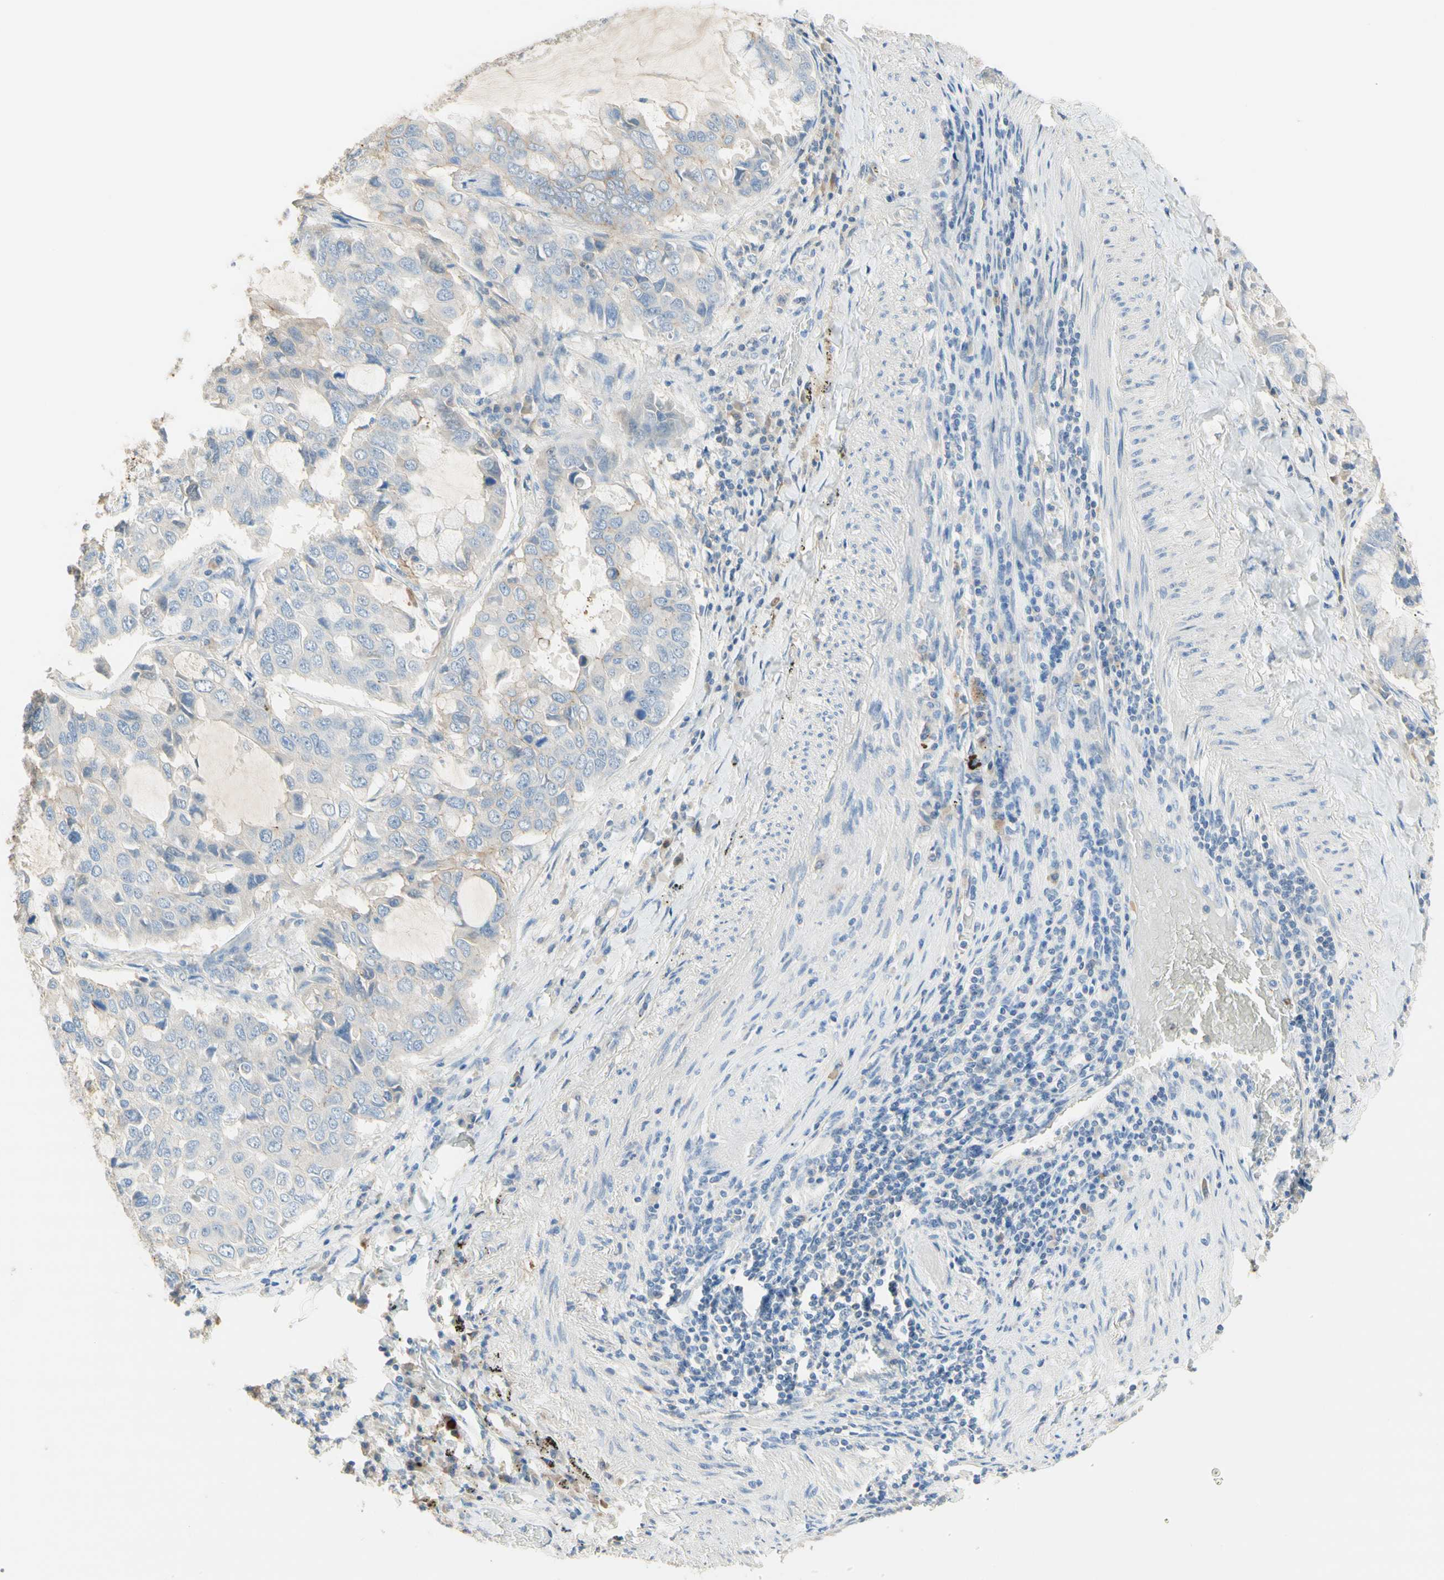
{"staining": {"intensity": "weak", "quantity": "<25%", "location": "cytoplasmic/membranous"}, "tissue": "lung cancer", "cell_type": "Tumor cells", "image_type": "cancer", "snomed": [{"axis": "morphology", "description": "Adenocarcinoma, NOS"}, {"axis": "topography", "description": "Lung"}], "caption": "This is an immunohistochemistry (IHC) micrograph of adenocarcinoma (lung). There is no expression in tumor cells.", "gene": "NECTIN4", "patient": {"sex": "male", "age": 64}}